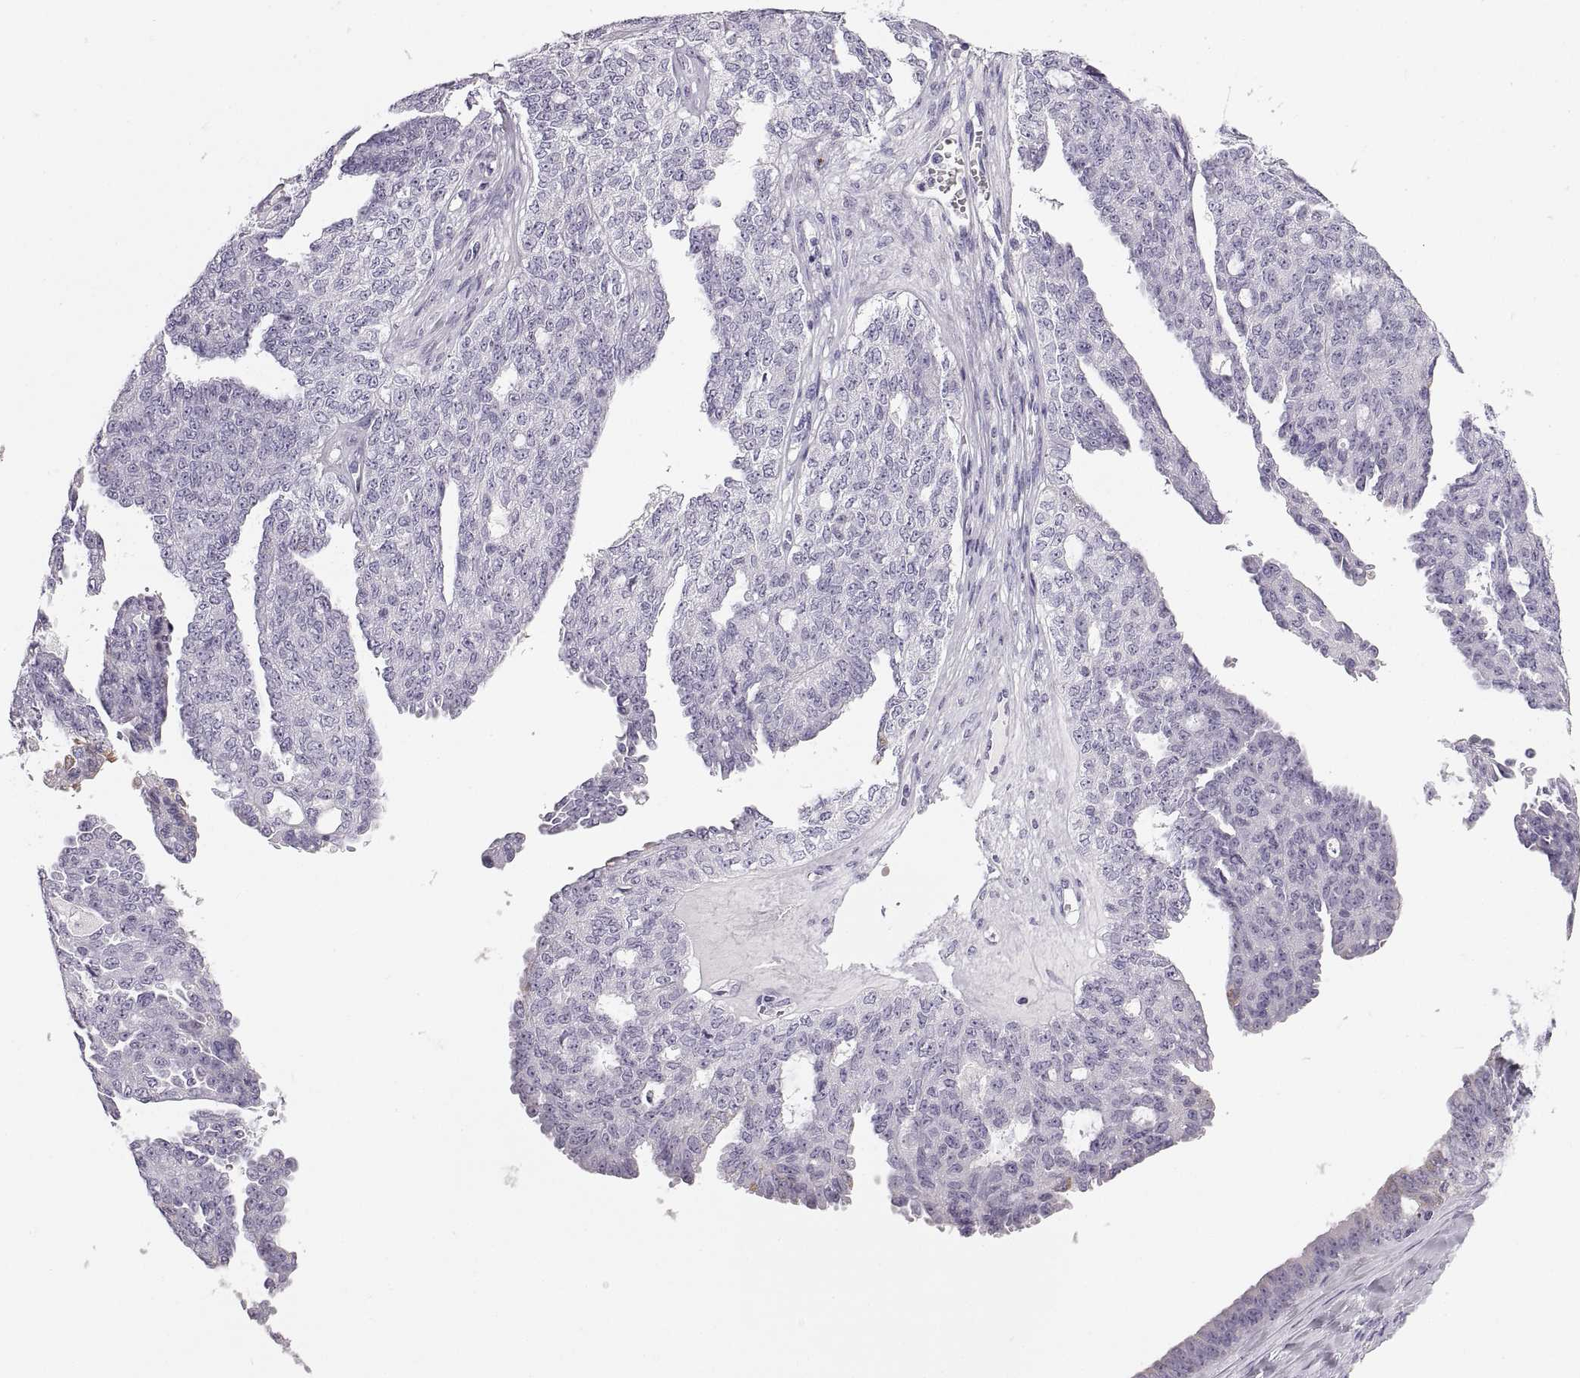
{"staining": {"intensity": "negative", "quantity": "none", "location": "none"}, "tissue": "ovarian cancer", "cell_type": "Tumor cells", "image_type": "cancer", "snomed": [{"axis": "morphology", "description": "Cystadenocarcinoma, serous, NOS"}, {"axis": "topography", "description": "Ovary"}], "caption": "The histopathology image reveals no significant staining in tumor cells of ovarian cancer.", "gene": "COL9A3", "patient": {"sex": "female", "age": 71}}